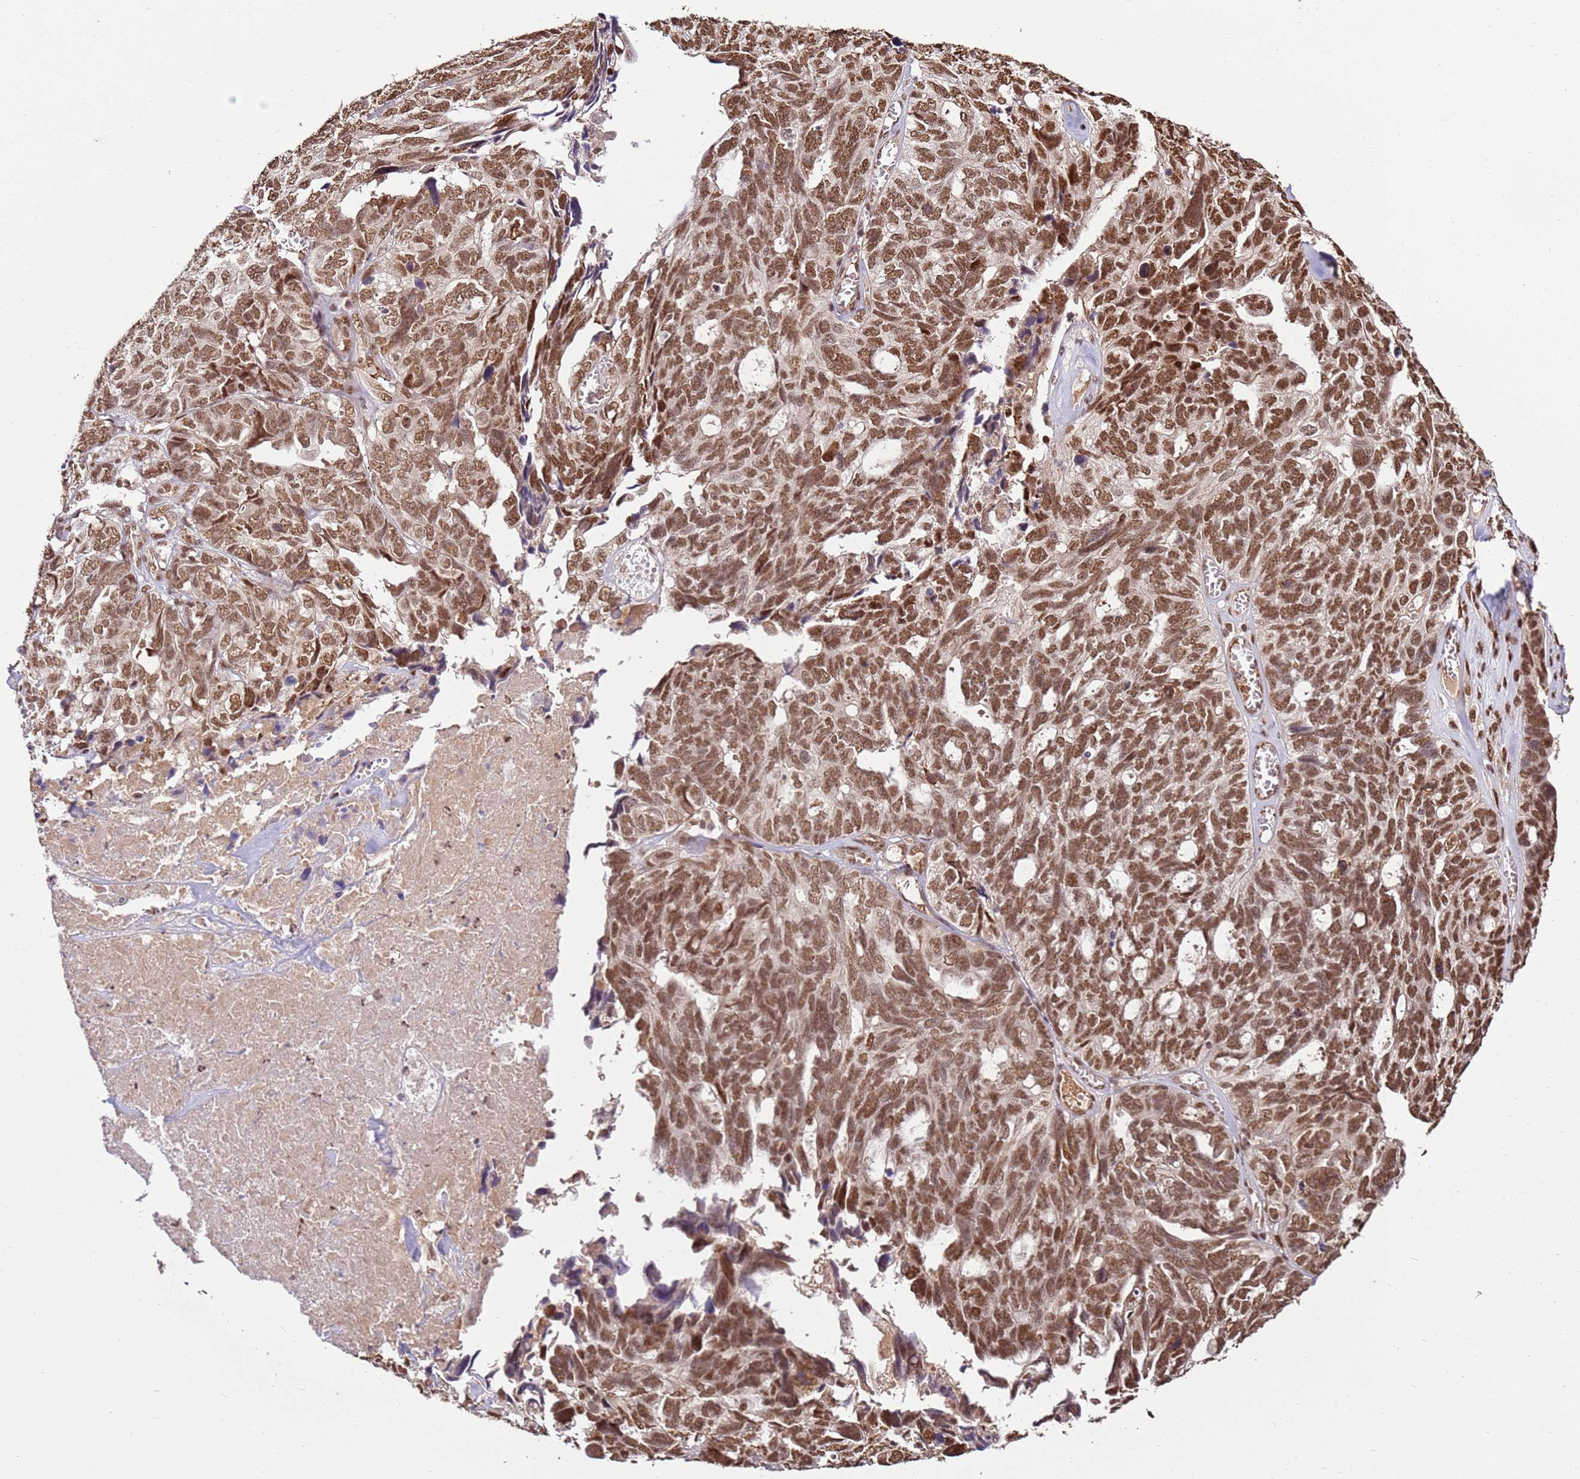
{"staining": {"intensity": "moderate", "quantity": ">75%", "location": "nuclear"}, "tissue": "ovarian cancer", "cell_type": "Tumor cells", "image_type": "cancer", "snomed": [{"axis": "morphology", "description": "Cystadenocarcinoma, serous, NOS"}, {"axis": "topography", "description": "Ovary"}], "caption": "Protein staining exhibits moderate nuclear positivity in approximately >75% of tumor cells in ovarian cancer (serous cystadenocarcinoma).", "gene": "ZBTB12", "patient": {"sex": "female", "age": 79}}